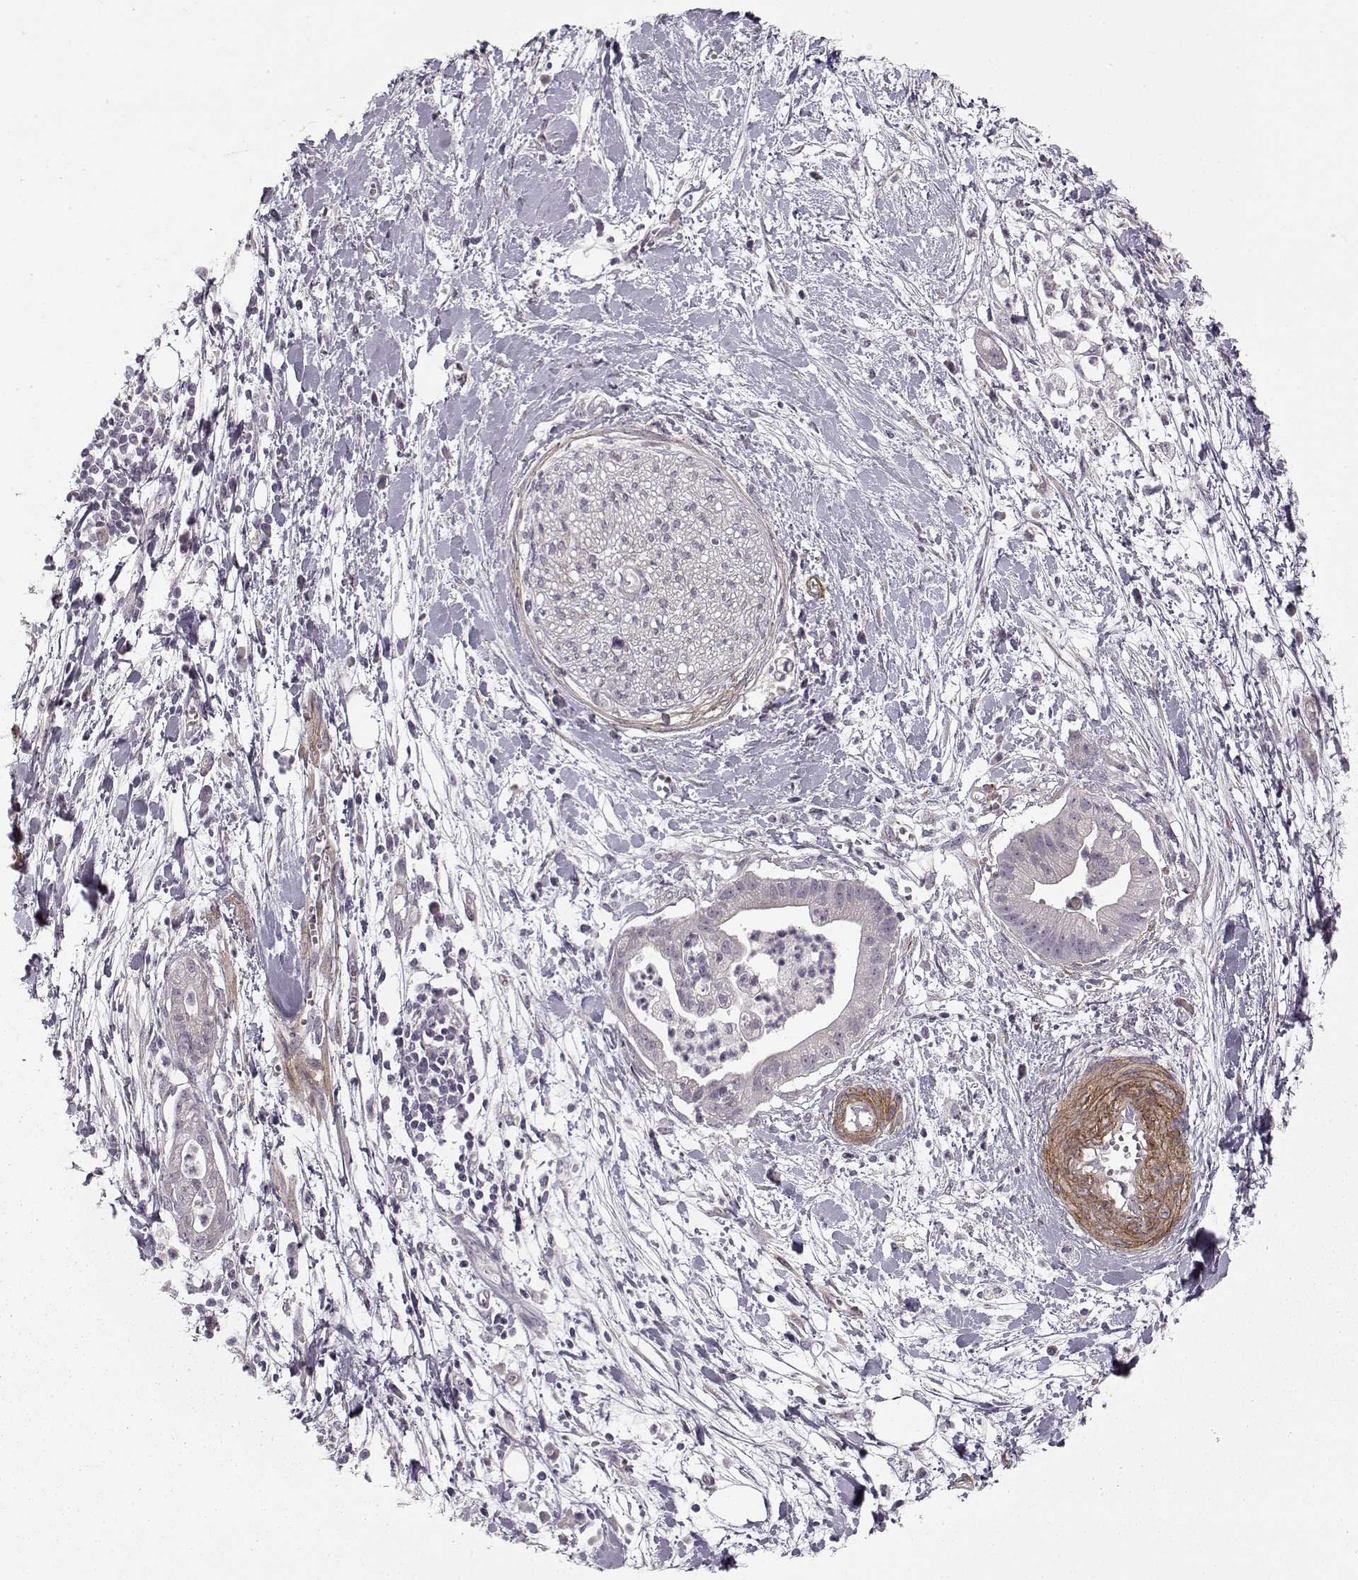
{"staining": {"intensity": "negative", "quantity": "none", "location": "none"}, "tissue": "pancreatic cancer", "cell_type": "Tumor cells", "image_type": "cancer", "snomed": [{"axis": "morphology", "description": "Normal tissue, NOS"}, {"axis": "morphology", "description": "Adenocarcinoma, NOS"}, {"axis": "topography", "description": "Lymph node"}, {"axis": "topography", "description": "Pancreas"}], "caption": "Immunohistochemical staining of pancreatic cancer (adenocarcinoma) exhibits no significant staining in tumor cells.", "gene": "LAMB2", "patient": {"sex": "female", "age": 58}}